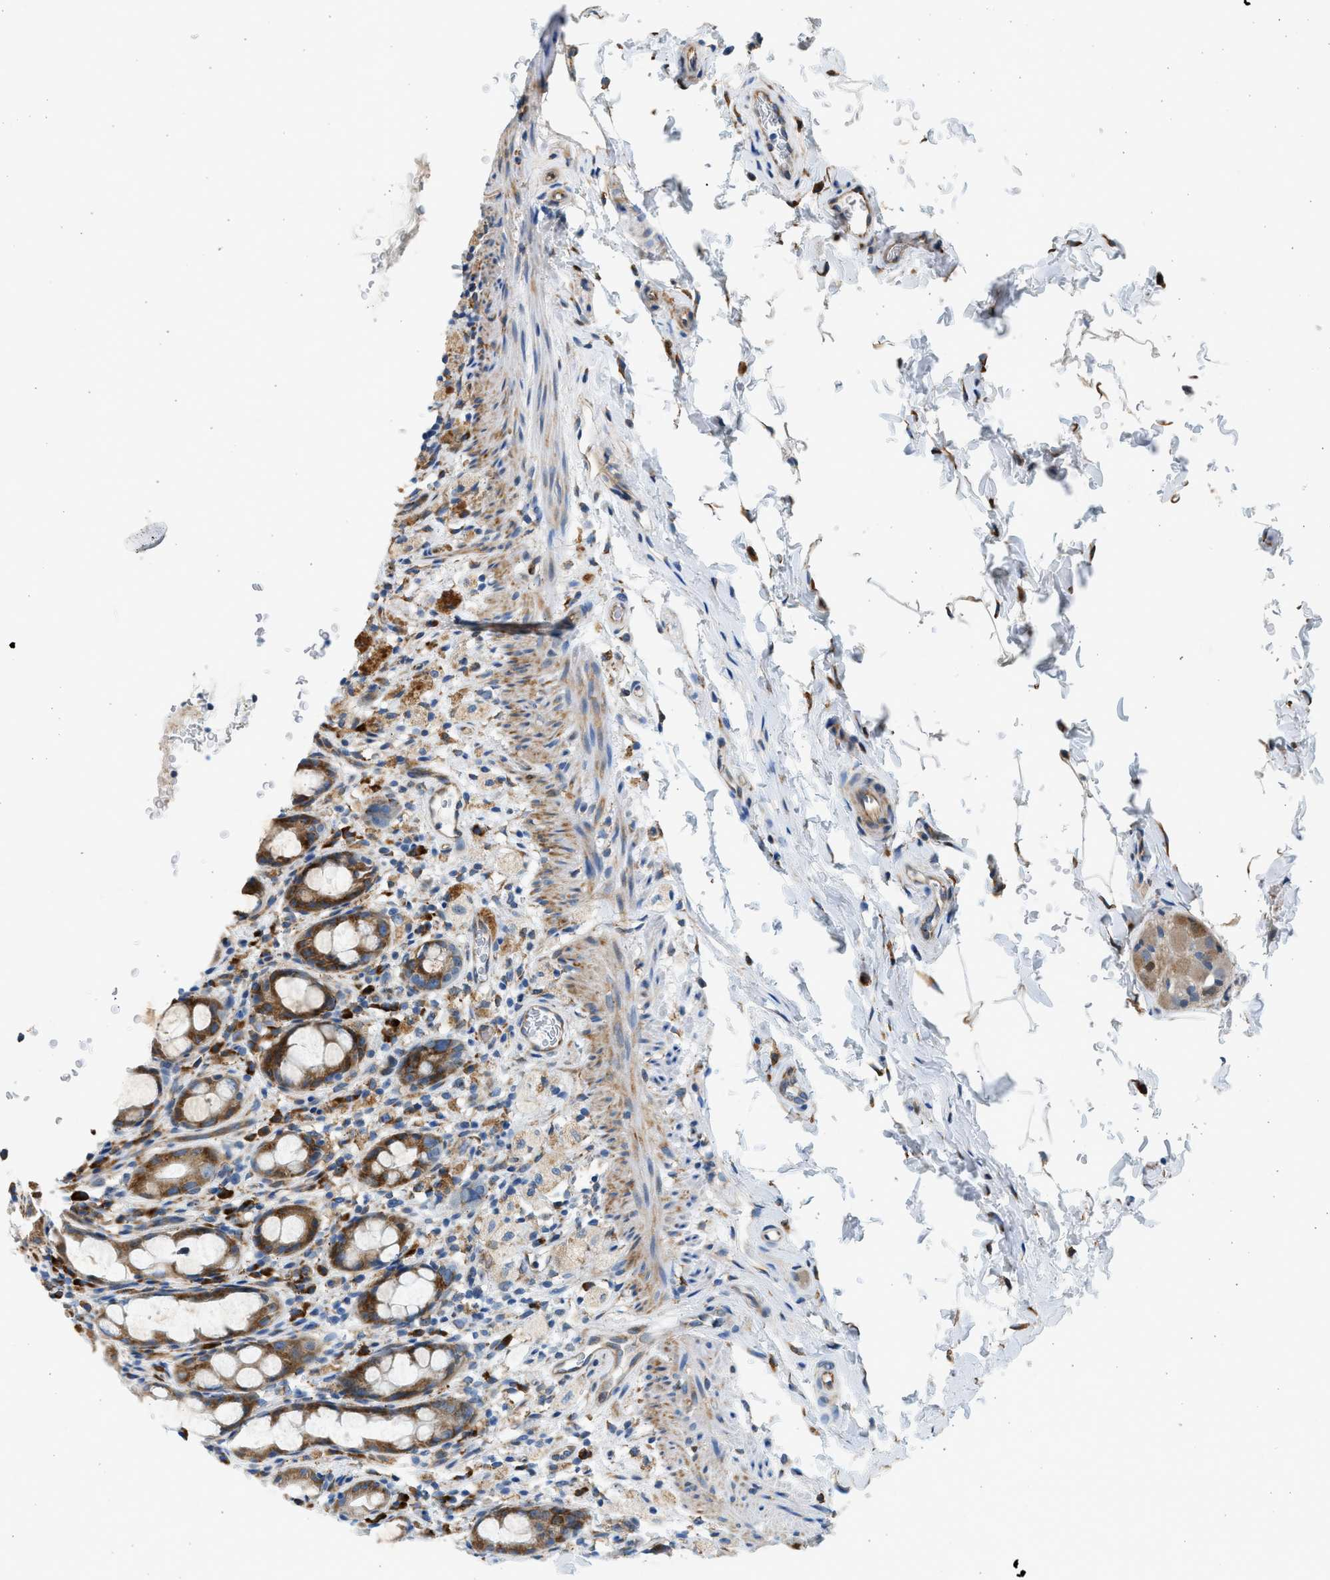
{"staining": {"intensity": "moderate", "quantity": ">75%", "location": "cytoplasmic/membranous"}, "tissue": "rectum", "cell_type": "Glandular cells", "image_type": "normal", "snomed": [{"axis": "morphology", "description": "Normal tissue, NOS"}, {"axis": "topography", "description": "Rectum"}], "caption": "Immunohistochemical staining of normal rectum reveals moderate cytoplasmic/membranous protein expression in about >75% of glandular cells.", "gene": "CNTN6", "patient": {"sex": "male", "age": 44}}